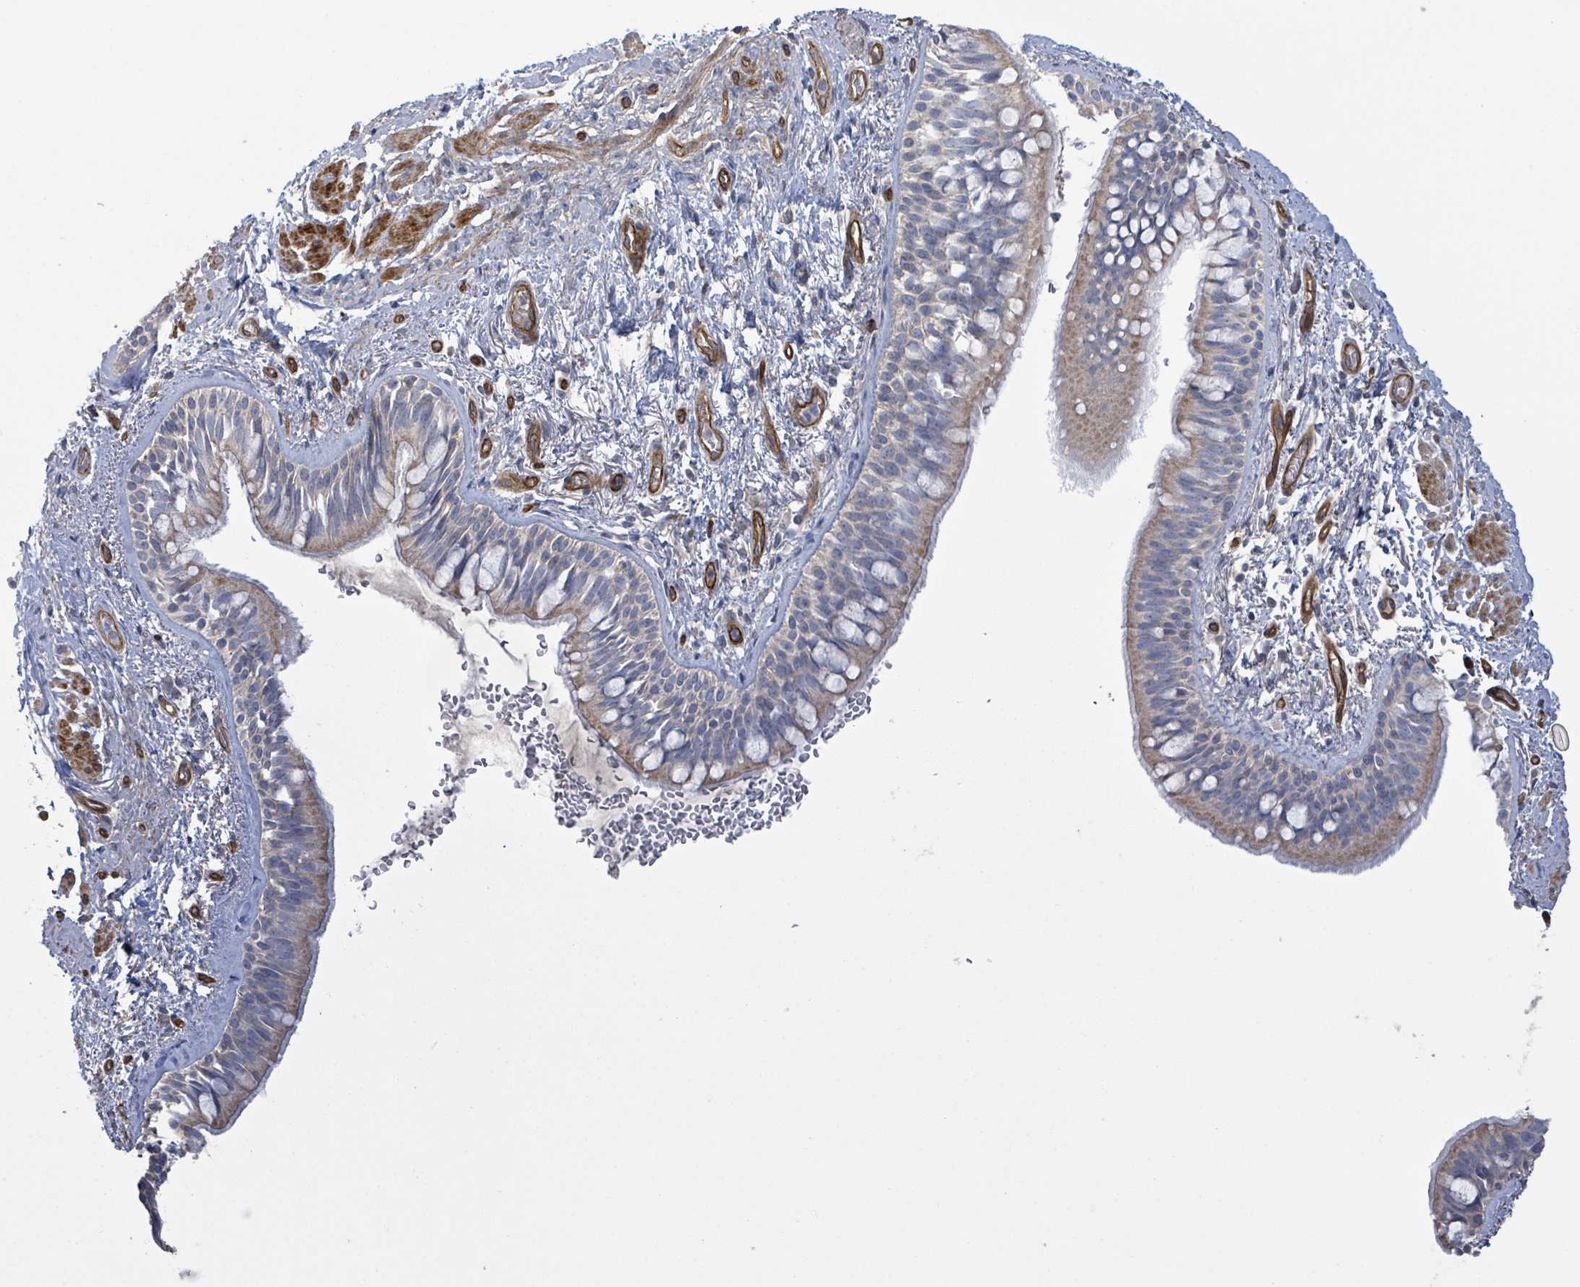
{"staining": {"intensity": "weak", "quantity": "25%-75%", "location": "cytoplasmic/membranous"}, "tissue": "bronchus", "cell_type": "Respiratory epithelial cells", "image_type": "normal", "snomed": [{"axis": "morphology", "description": "Normal tissue, NOS"}, {"axis": "topography", "description": "Lymph node"}, {"axis": "topography", "description": "Cartilage tissue"}, {"axis": "topography", "description": "Bronchus"}], "caption": "Immunohistochemical staining of benign human bronchus displays 25%-75% levels of weak cytoplasmic/membranous protein expression in approximately 25%-75% of respiratory epithelial cells.", "gene": "KANK3", "patient": {"sex": "female", "age": 70}}